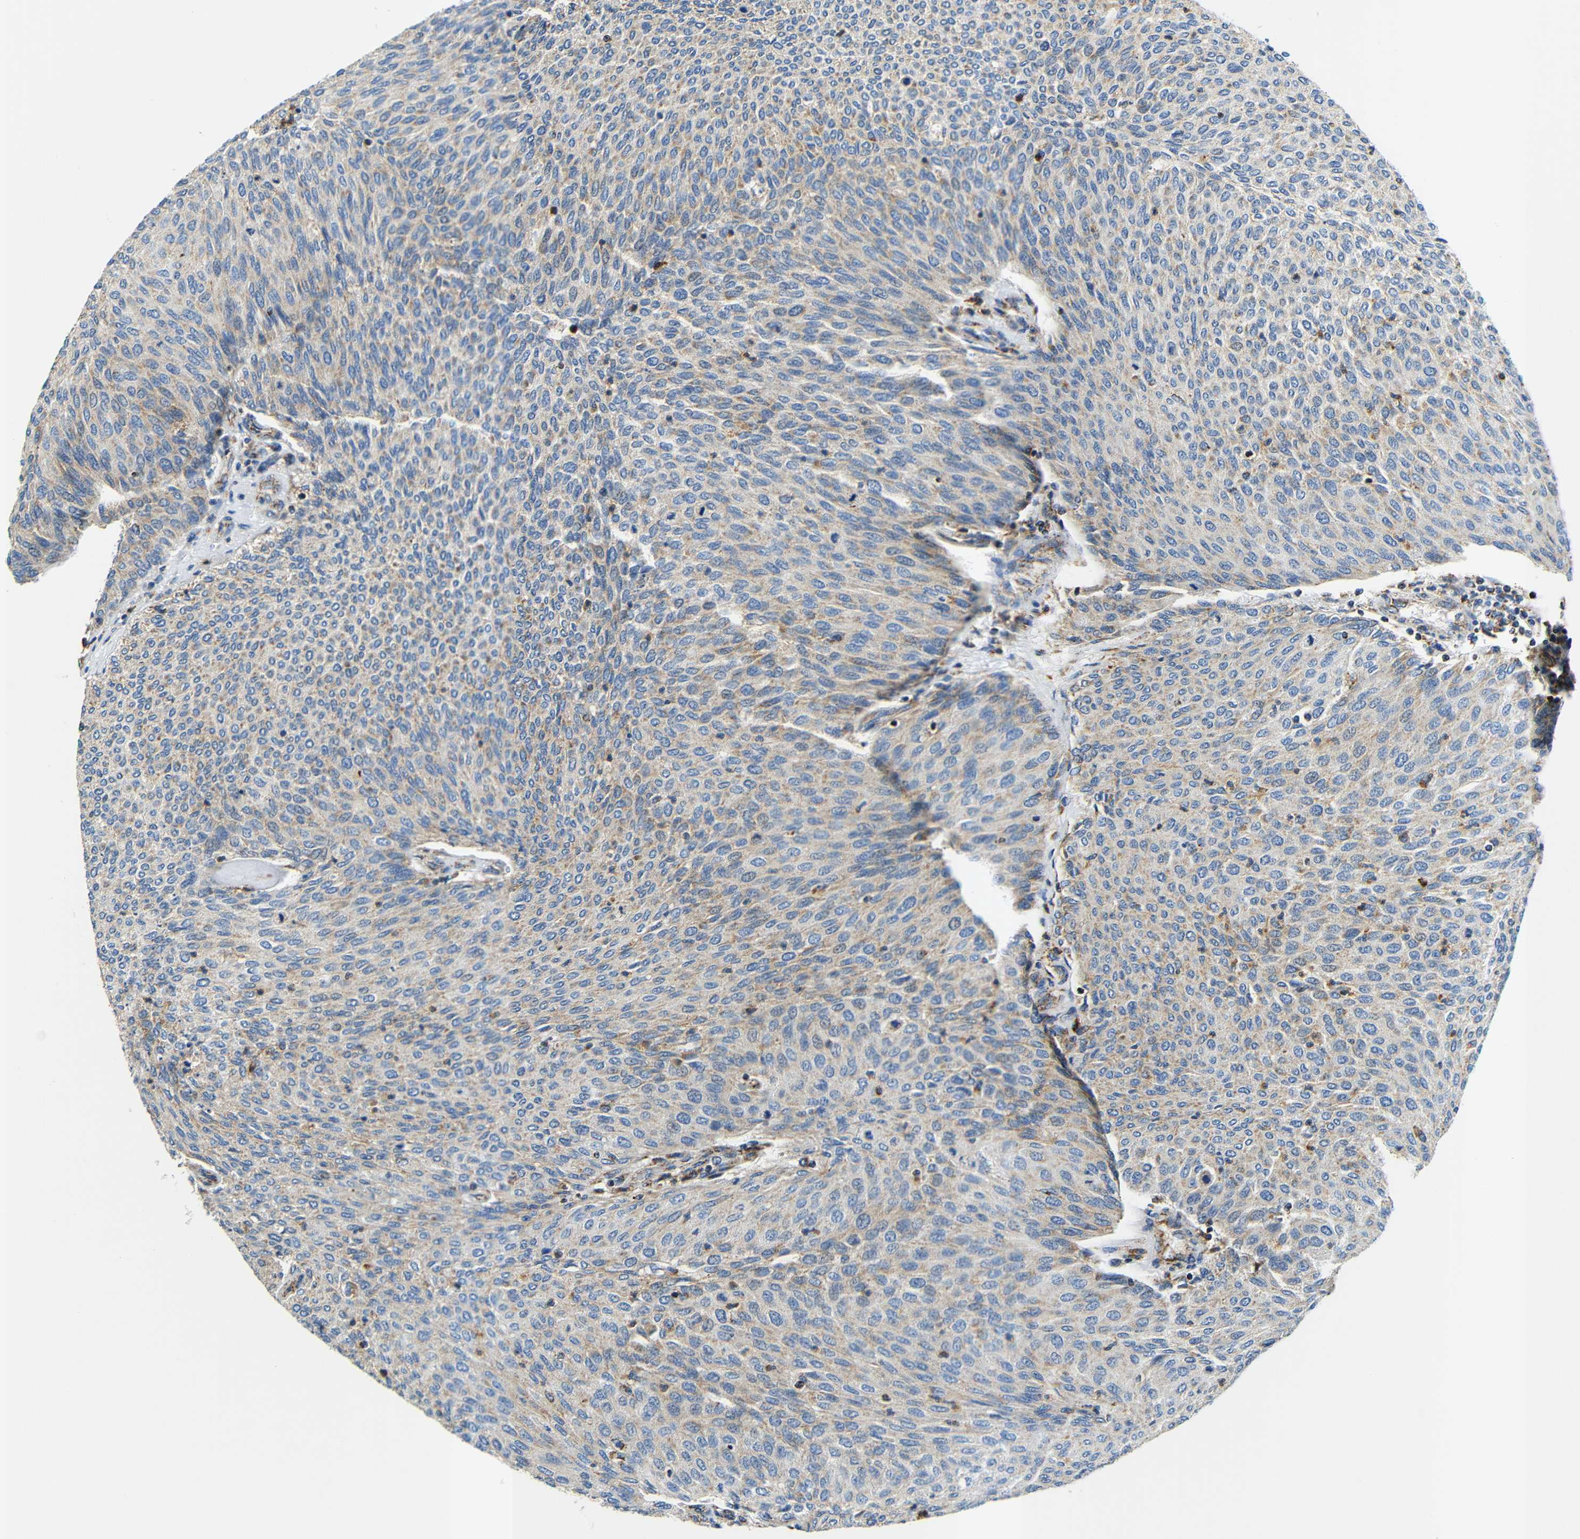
{"staining": {"intensity": "weak", "quantity": ">75%", "location": "cytoplasmic/membranous"}, "tissue": "urothelial cancer", "cell_type": "Tumor cells", "image_type": "cancer", "snomed": [{"axis": "morphology", "description": "Urothelial carcinoma, Low grade"}, {"axis": "topography", "description": "Urinary bladder"}], "caption": "The immunohistochemical stain highlights weak cytoplasmic/membranous positivity in tumor cells of urothelial carcinoma (low-grade) tissue.", "gene": "GALNT18", "patient": {"sex": "female", "age": 79}}